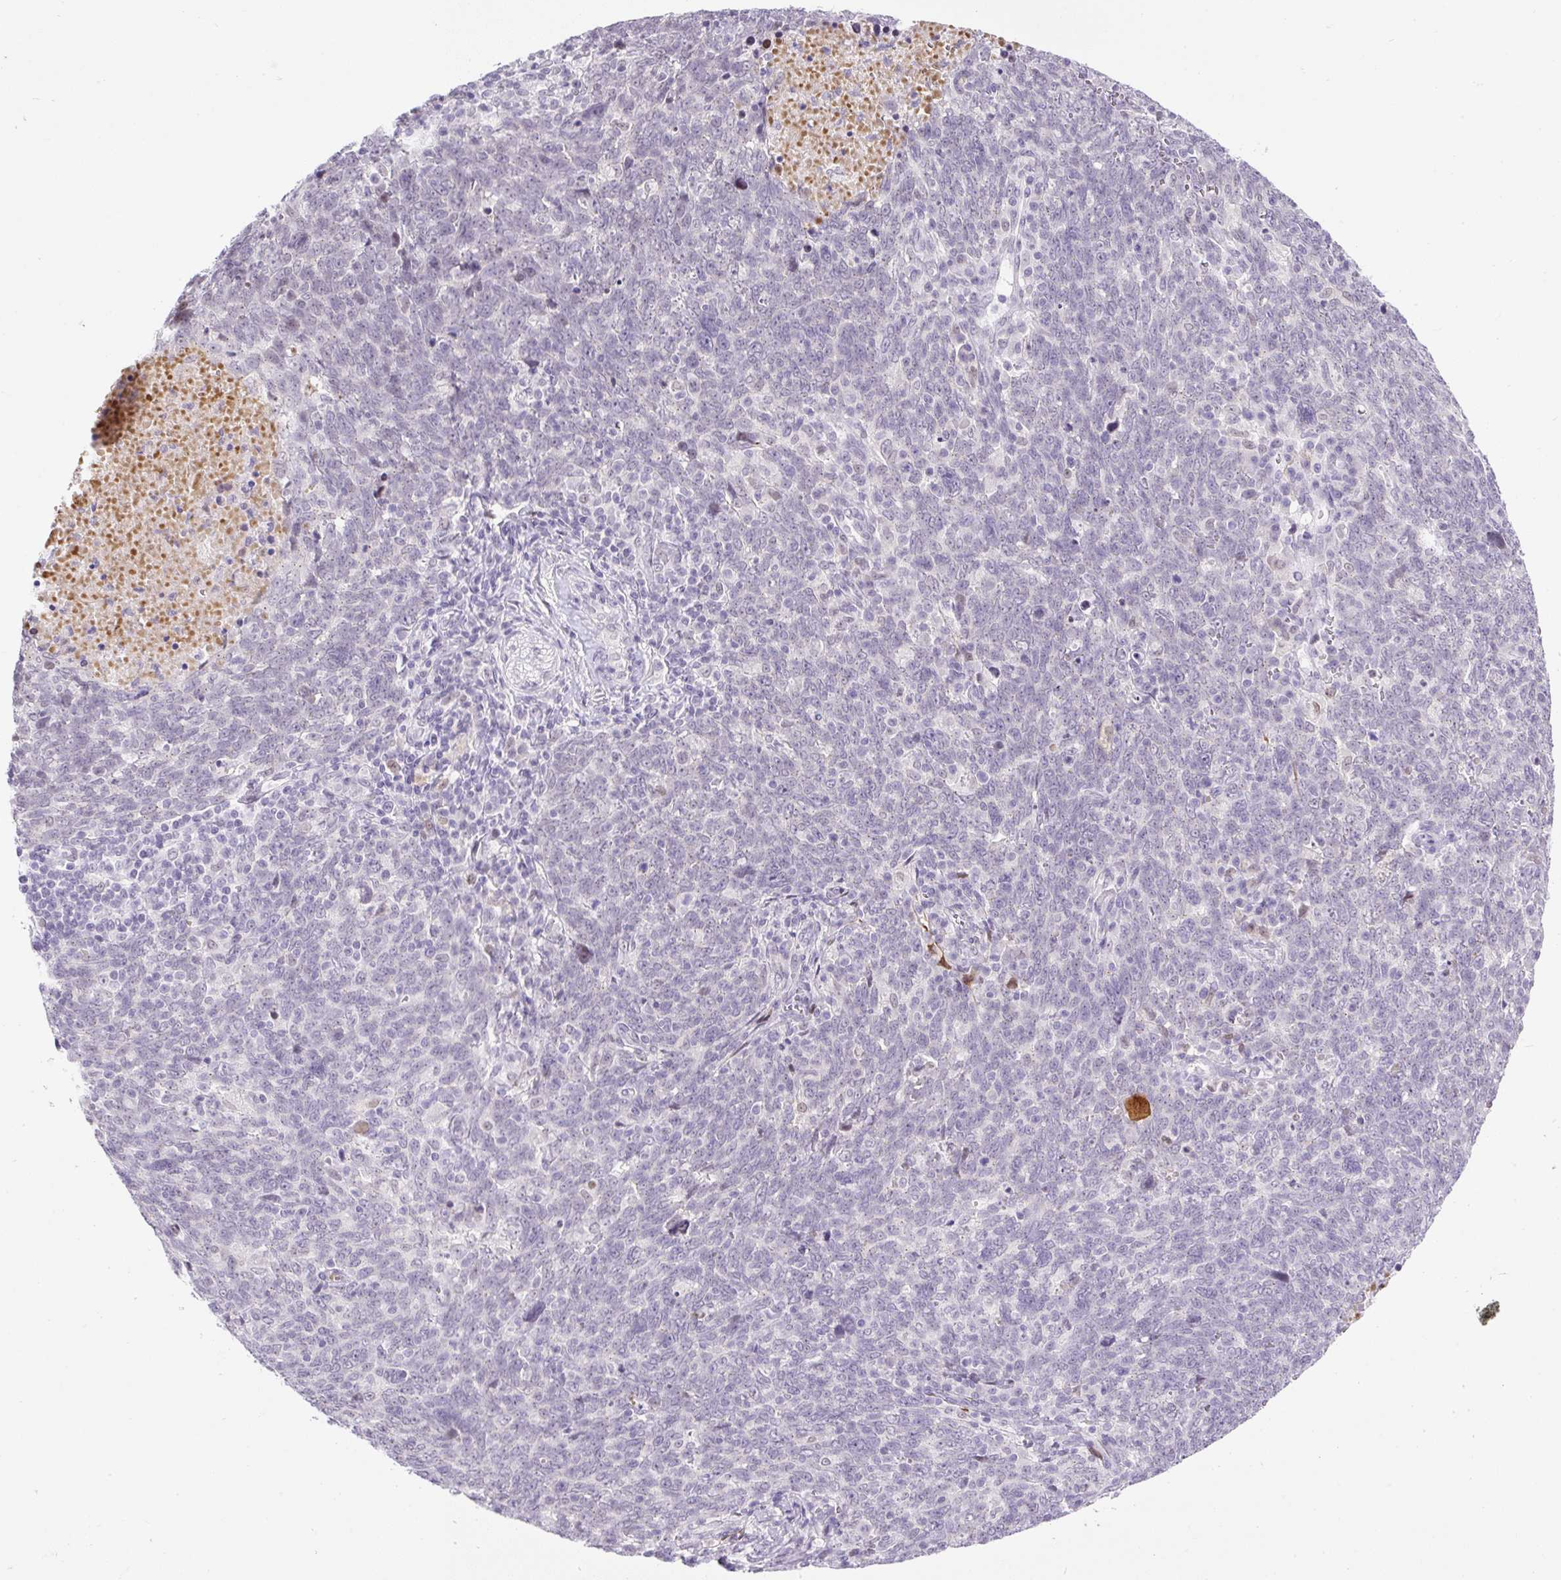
{"staining": {"intensity": "negative", "quantity": "none", "location": "none"}, "tissue": "lung cancer", "cell_type": "Tumor cells", "image_type": "cancer", "snomed": [{"axis": "morphology", "description": "Squamous cell carcinoma, NOS"}, {"axis": "topography", "description": "Lung"}], "caption": "Immunohistochemistry histopathology image of neoplastic tissue: squamous cell carcinoma (lung) stained with DAB (3,3'-diaminobenzidine) reveals no significant protein staining in tumor cells.", "gene": "WNT10B", "patient": {"sex": "female", "age": 72}}